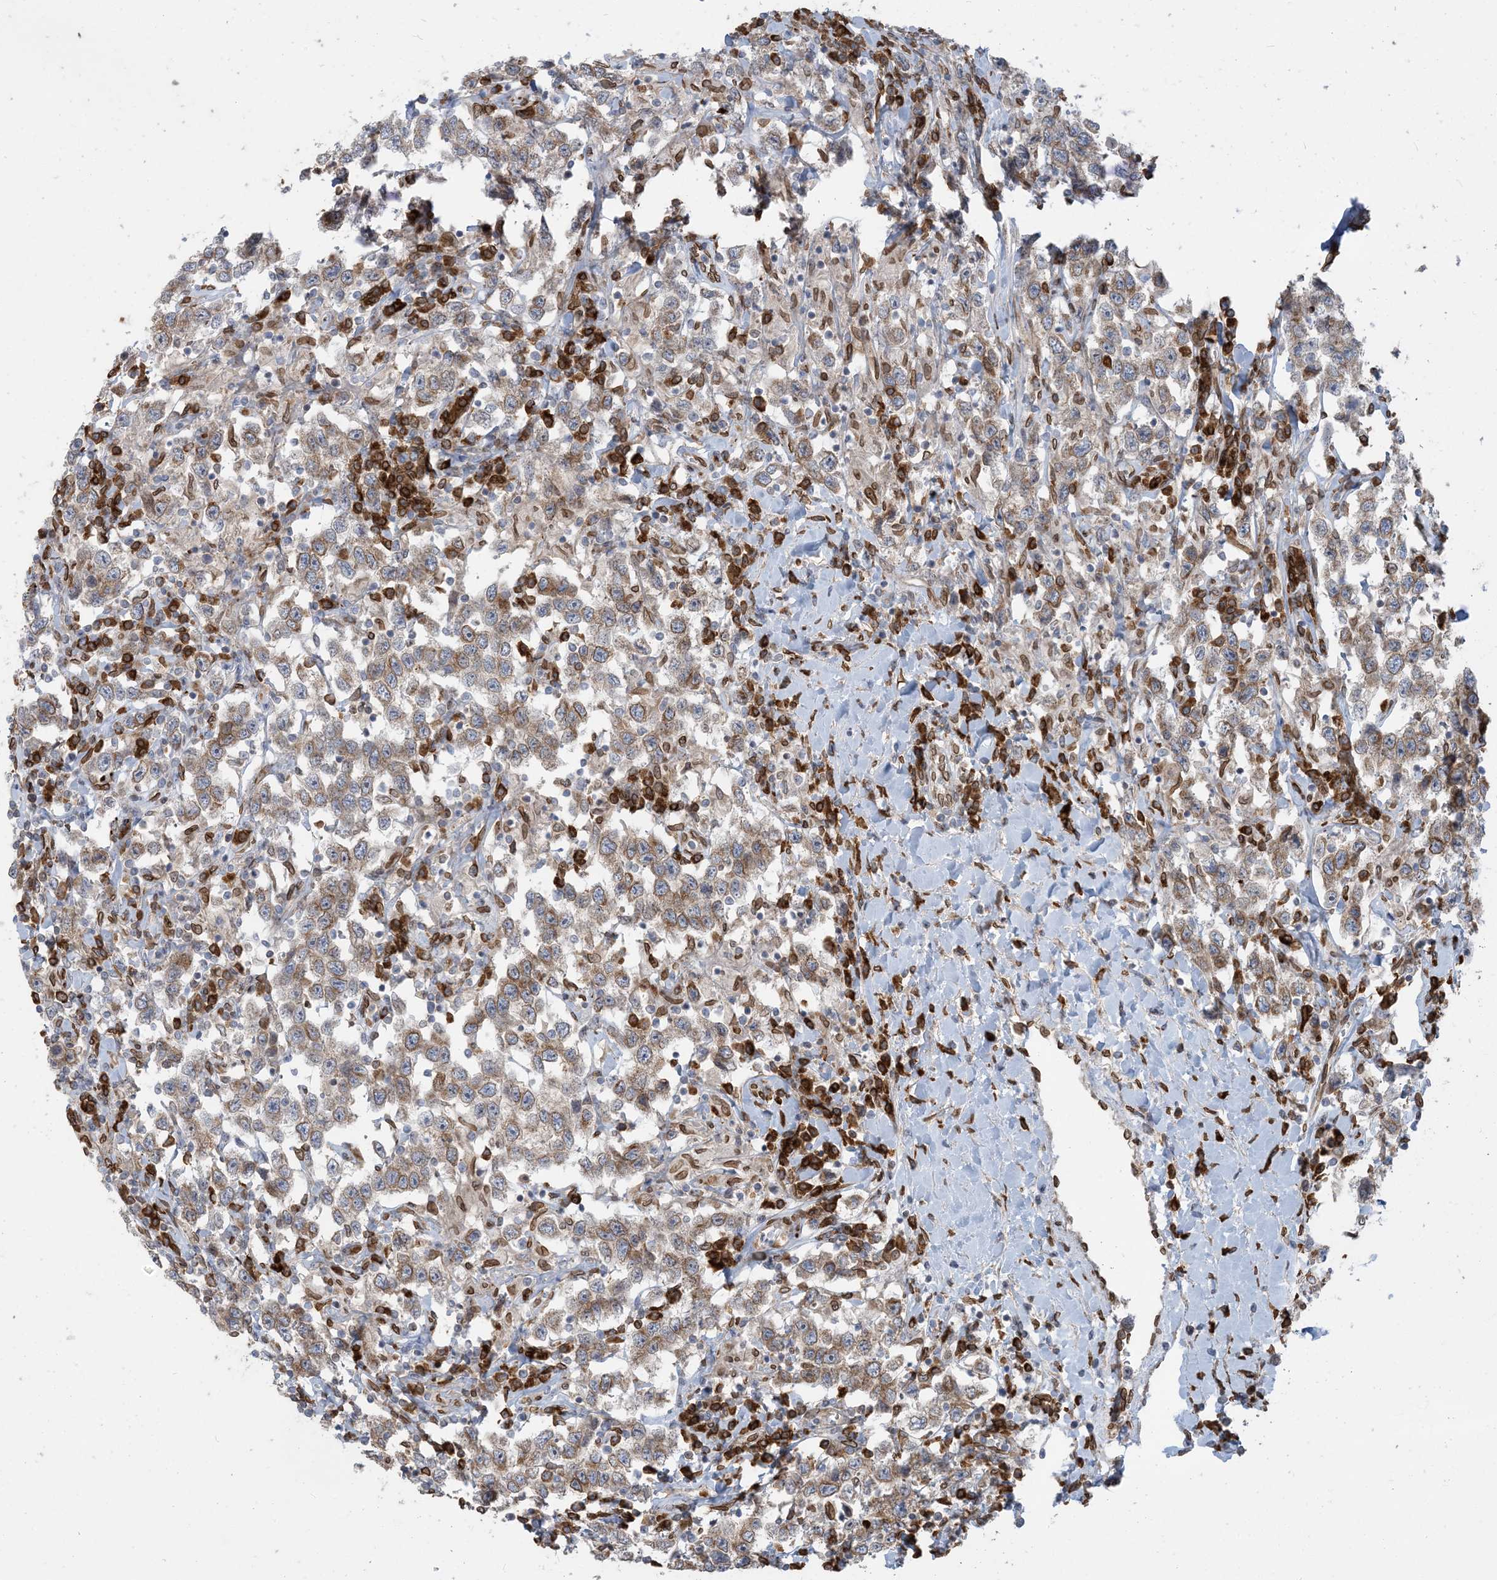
{"staining": {"intensity": "moderate", "quantity": ">75%", "location": "cytoplasmic/membranous"}, "tissue": "testis cancer", "cell_type": "Tumor cells", "image_type": "cancer", "snomed": [{"axis": "morphology", "description": "Seminoma, NOS"}, {"axis": "topography", "description": "Testis"}], "caption": "Testis seminoma stained with immunohistochemistry (IHC) exhibits moderate cytoplasmic/membranous expression in approximately >75% of tumor cells.", "gene": "WWP1", "patient": {"sex": "male", "age": 41}}